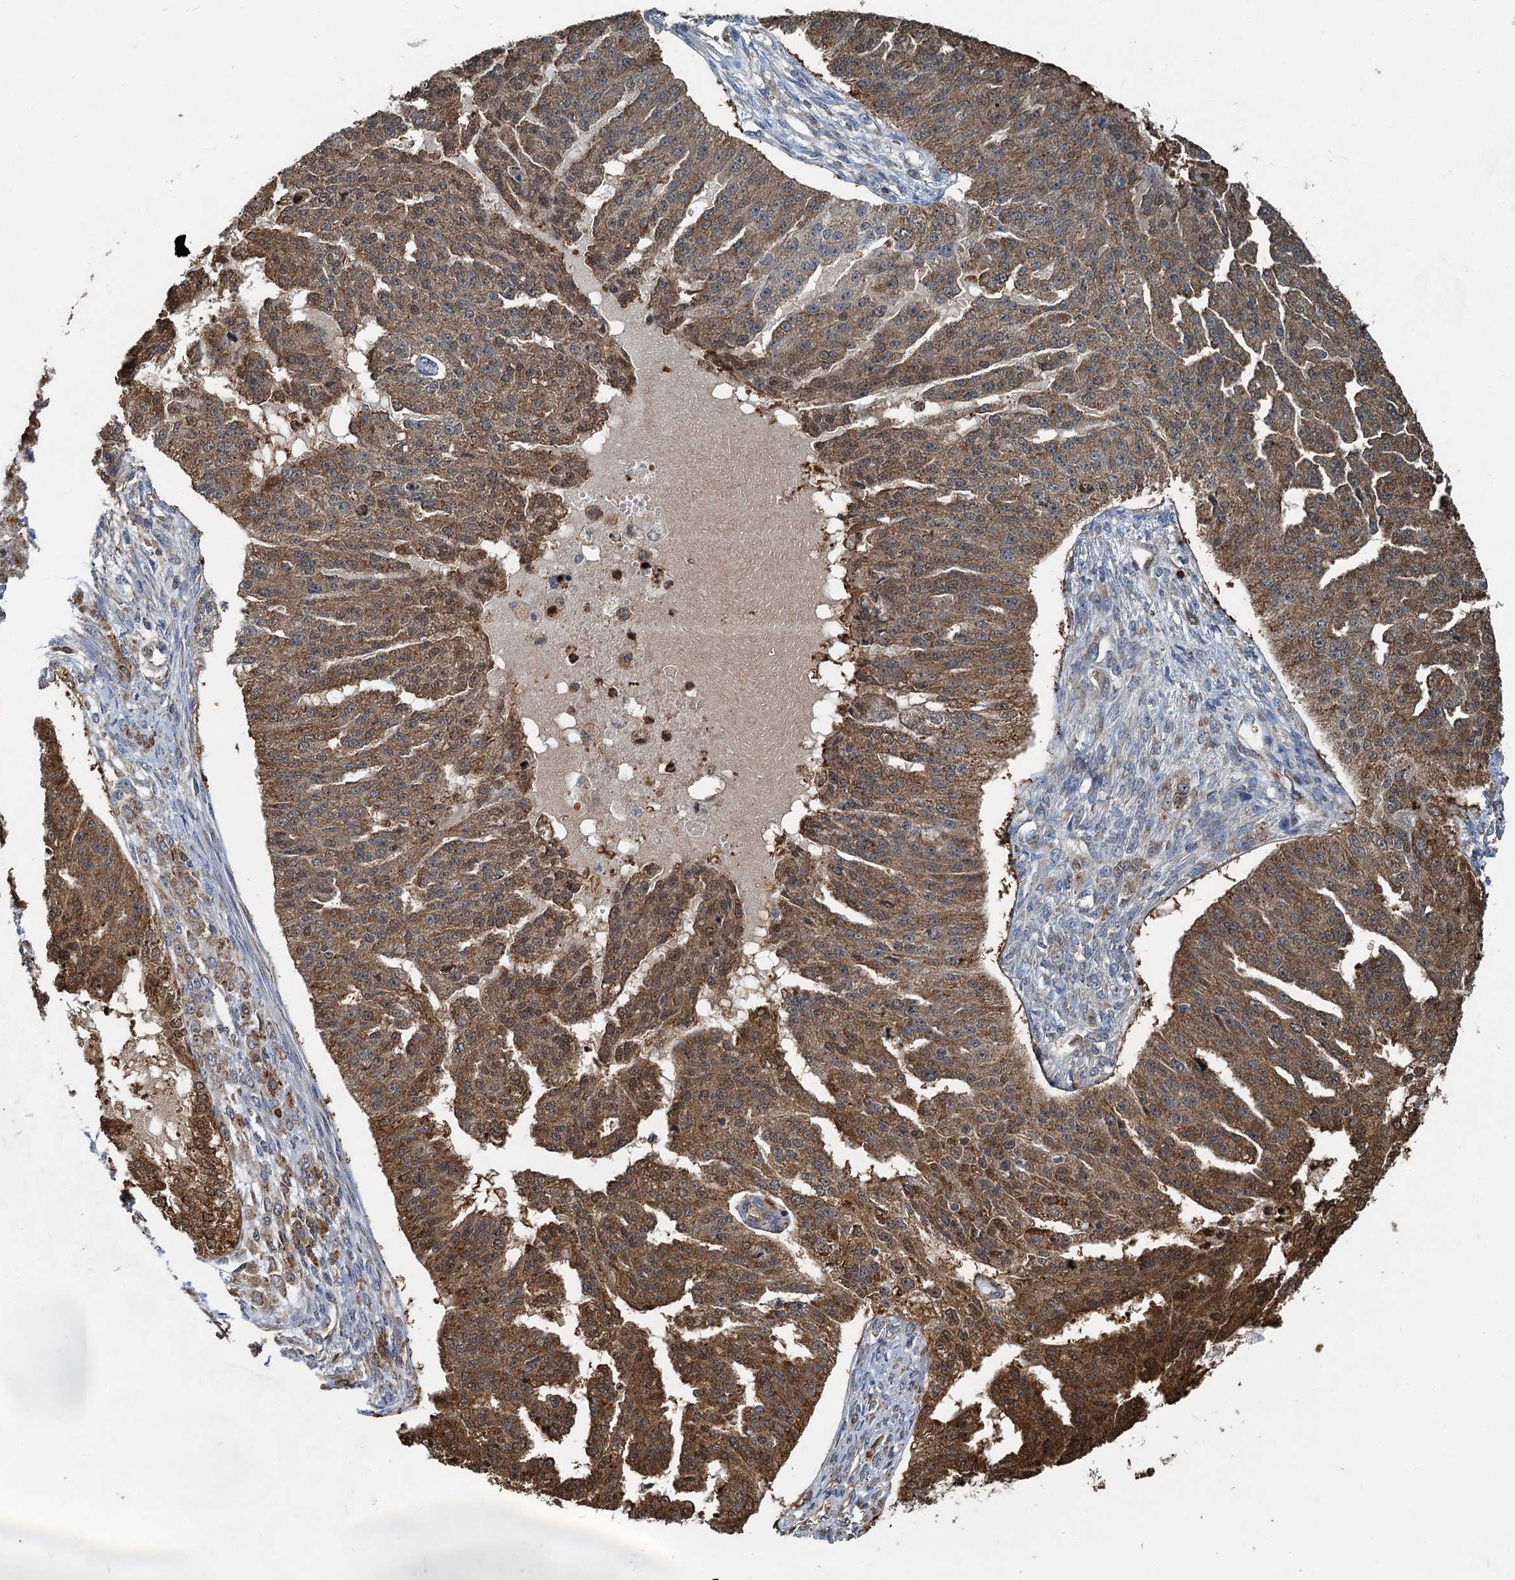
{"staining": {"intensity": "moderate", "quantity": ">75%", "location": "cytoplasmic/membranous"}, "tissue": "ovarian cancer", "cell_type": "Tumor cells", "image_type": "cancer", "snomed": [{"axis": "morphology", "description": "Cystadenocarcinoma, serous, NOS"}, {"axis": "topography", "description": "Ovary"}], "caption": "An IHC photomicrograph of tumor tissue is shown. Protein staining in brown highlights moderate cytoplasmic/membranous positivity in ovarian cancer (serous cystadenocarcinoma) within tumor cells. The staining was performed using DAB to visualize the protein expression in brown, while the nuclei were stained in blue with hematoxylin (Magnification: 20x).", "gene": "GPI", "patient": {"sex": "female", "age": 58}}